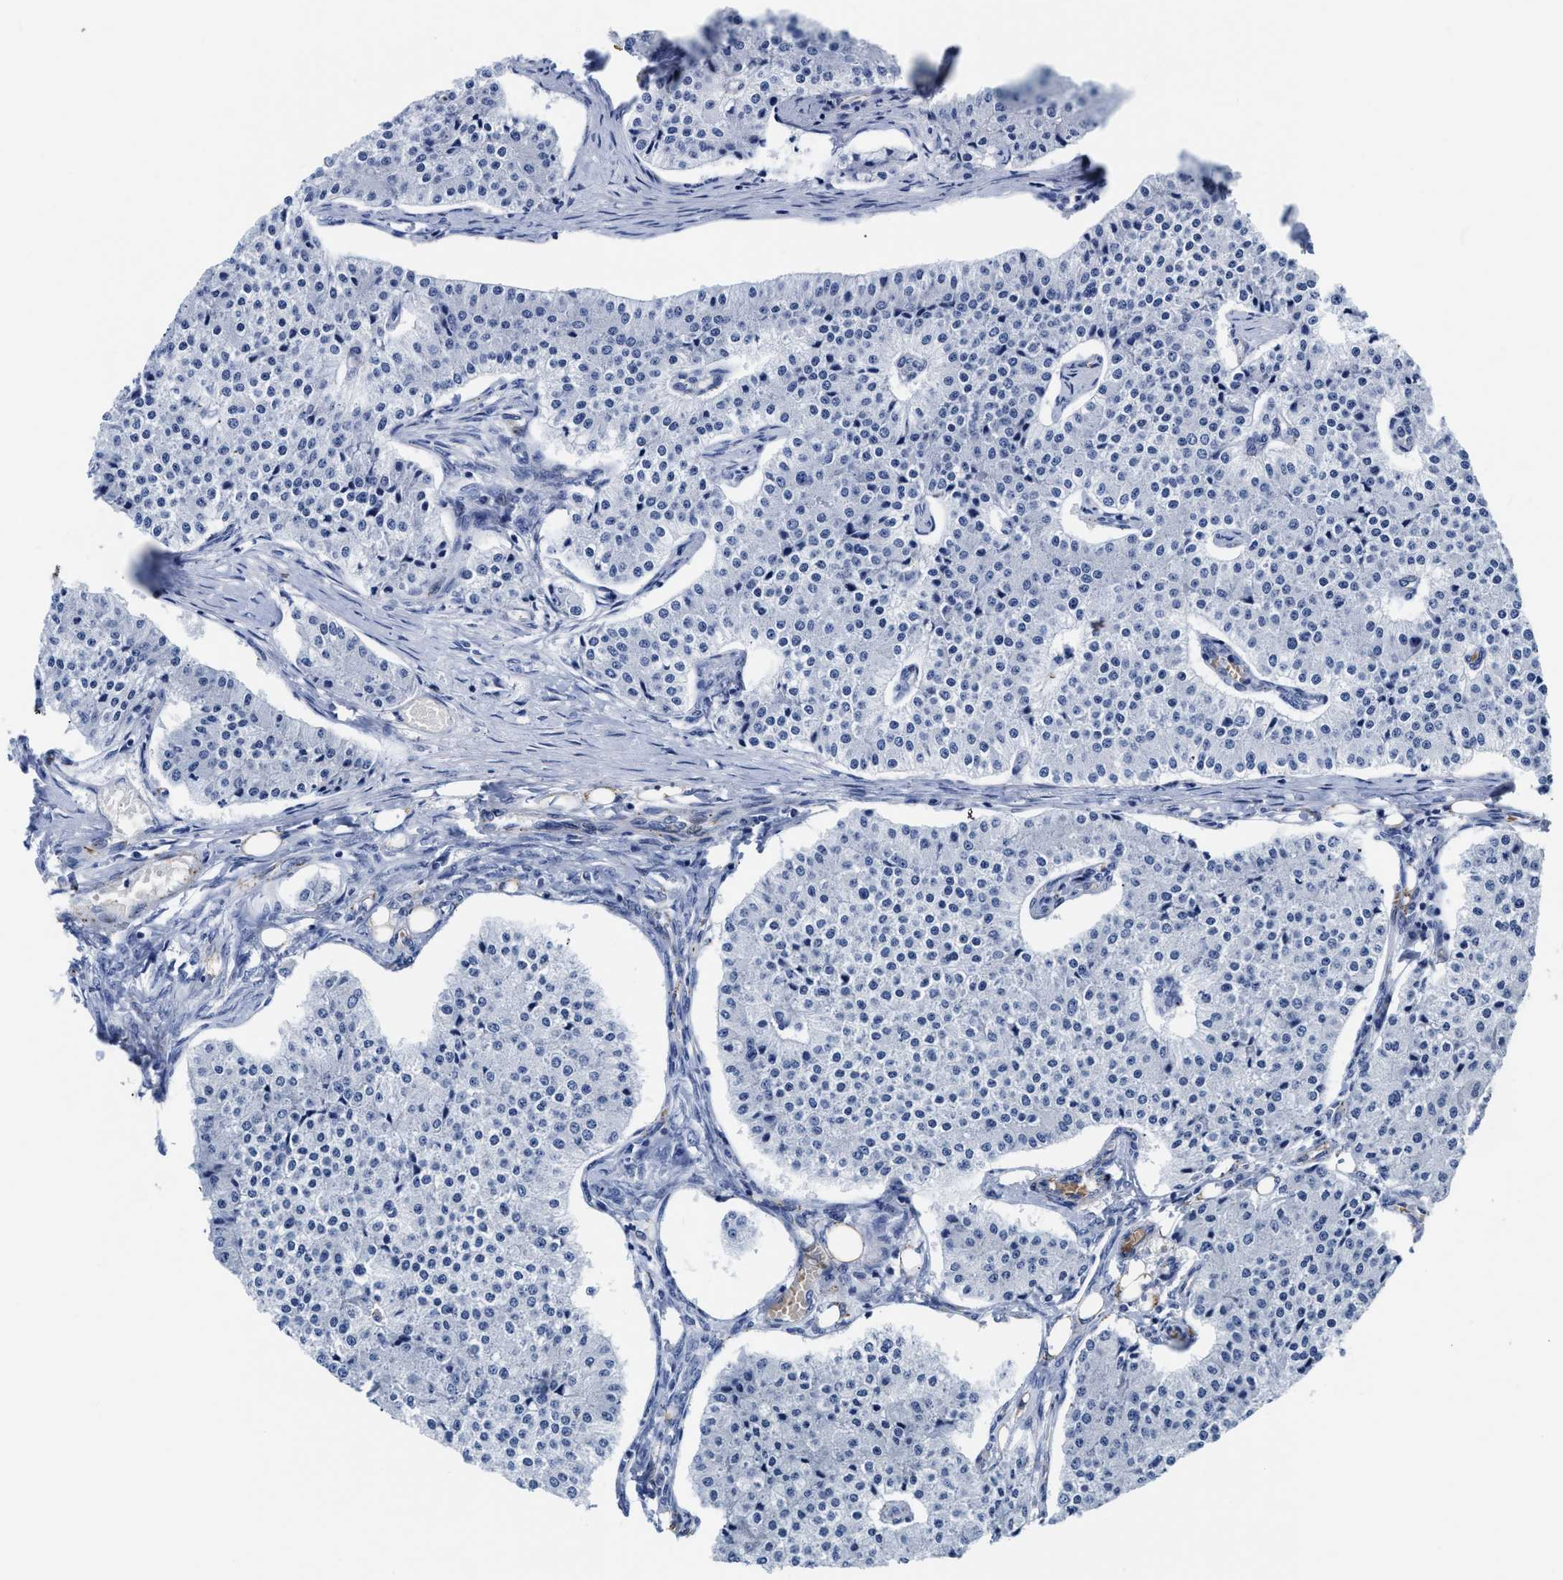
{"staining": {"intensity": "negative", "quantity": "none", "location": "none"}, "tissue": "carcinoid", "cell_type": "Tumor cells", "image_type": "cancer", "snomed": [{"axis": "morphology", "description": "Carcinoid, malignant, NOS"}, {"axis": "topography", "description": "Colon"}], "caption": "An immunohistochemistry micrograph of carcinoid (malignant) is shown. There is no staining in tumor cells of carcinoid (malignant). Brightfield microscopy of immunohistochemistry stained with DAB (brown) and hematoxylin (blue), captured at high magnification.", "gene": "KCNMB3", "patient": {"sex": "female", "age": 52}}